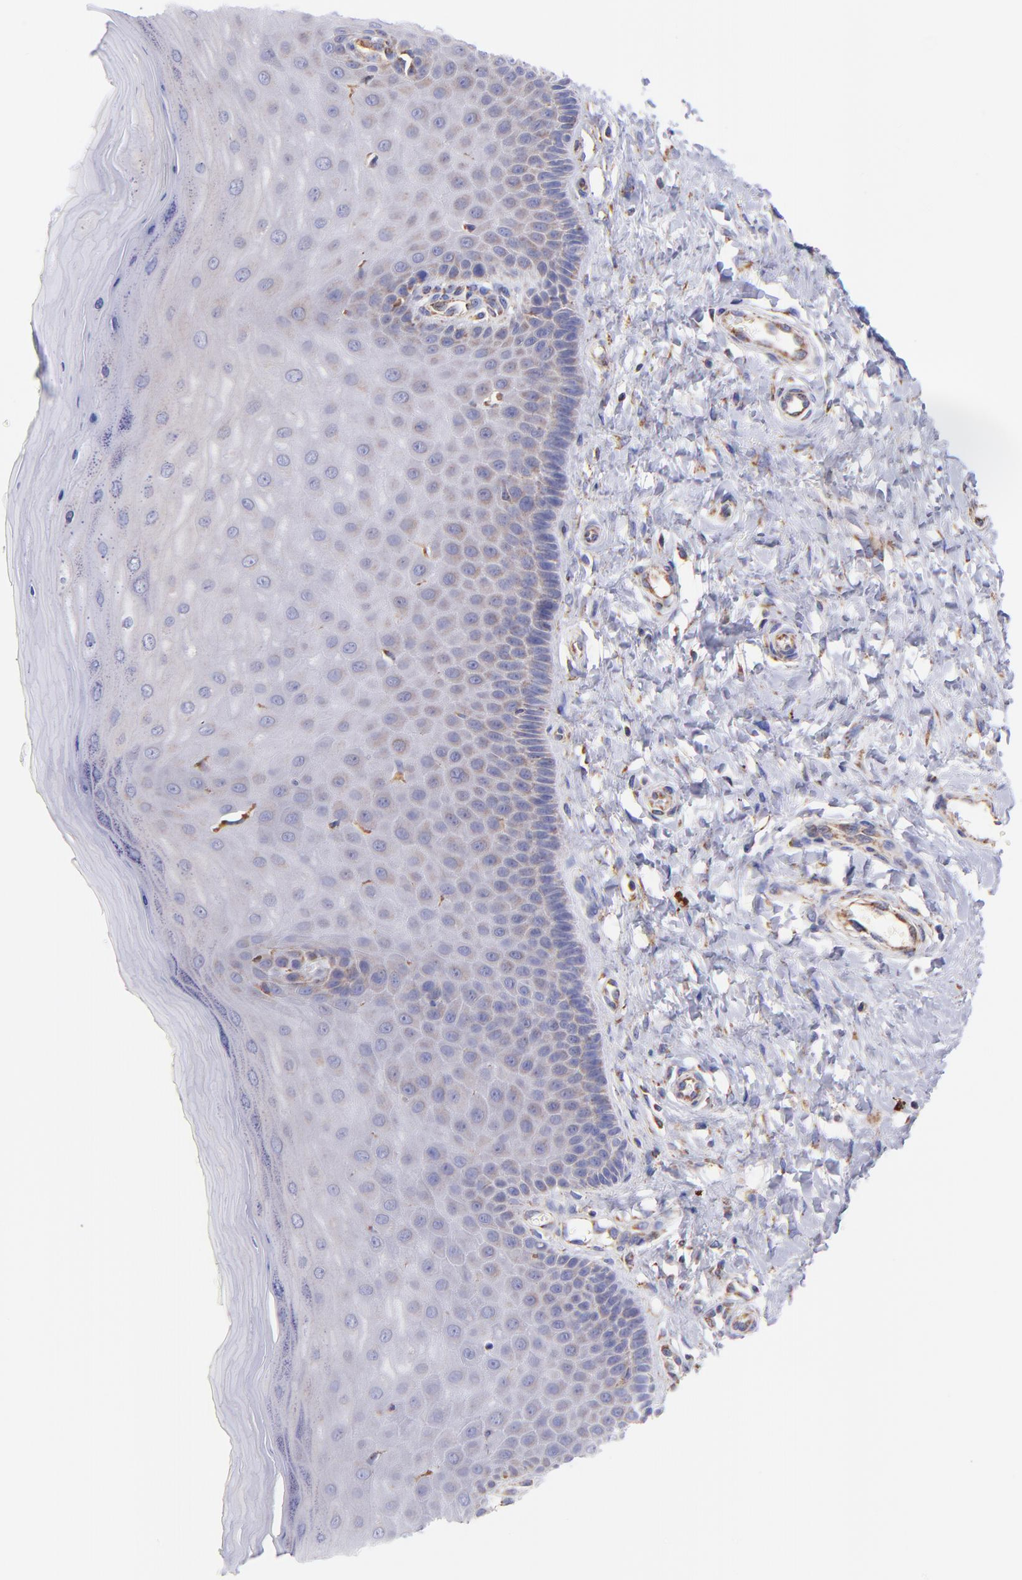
{"staining": {"intensity": "weak", "quantity": ">75%", "location": "cytoplasmic/membranous"}, "tissue": "cervix", "cell_type": "Glandular cells", "image_type": "normal", "snomed": [{"axis": "morphology", "description": "Normal tissue, NOS"}, {"axis": "topography", "description": "Cervix"}], "caption": "IHC histopathology image of normal cervix stained for a protein (brown), which displays low levels of weak cytoplasmic/membranous positivity in about >75% of glandular cells.", "gene": "PREX1", "patient": {"sex": "female", "age": 55}}